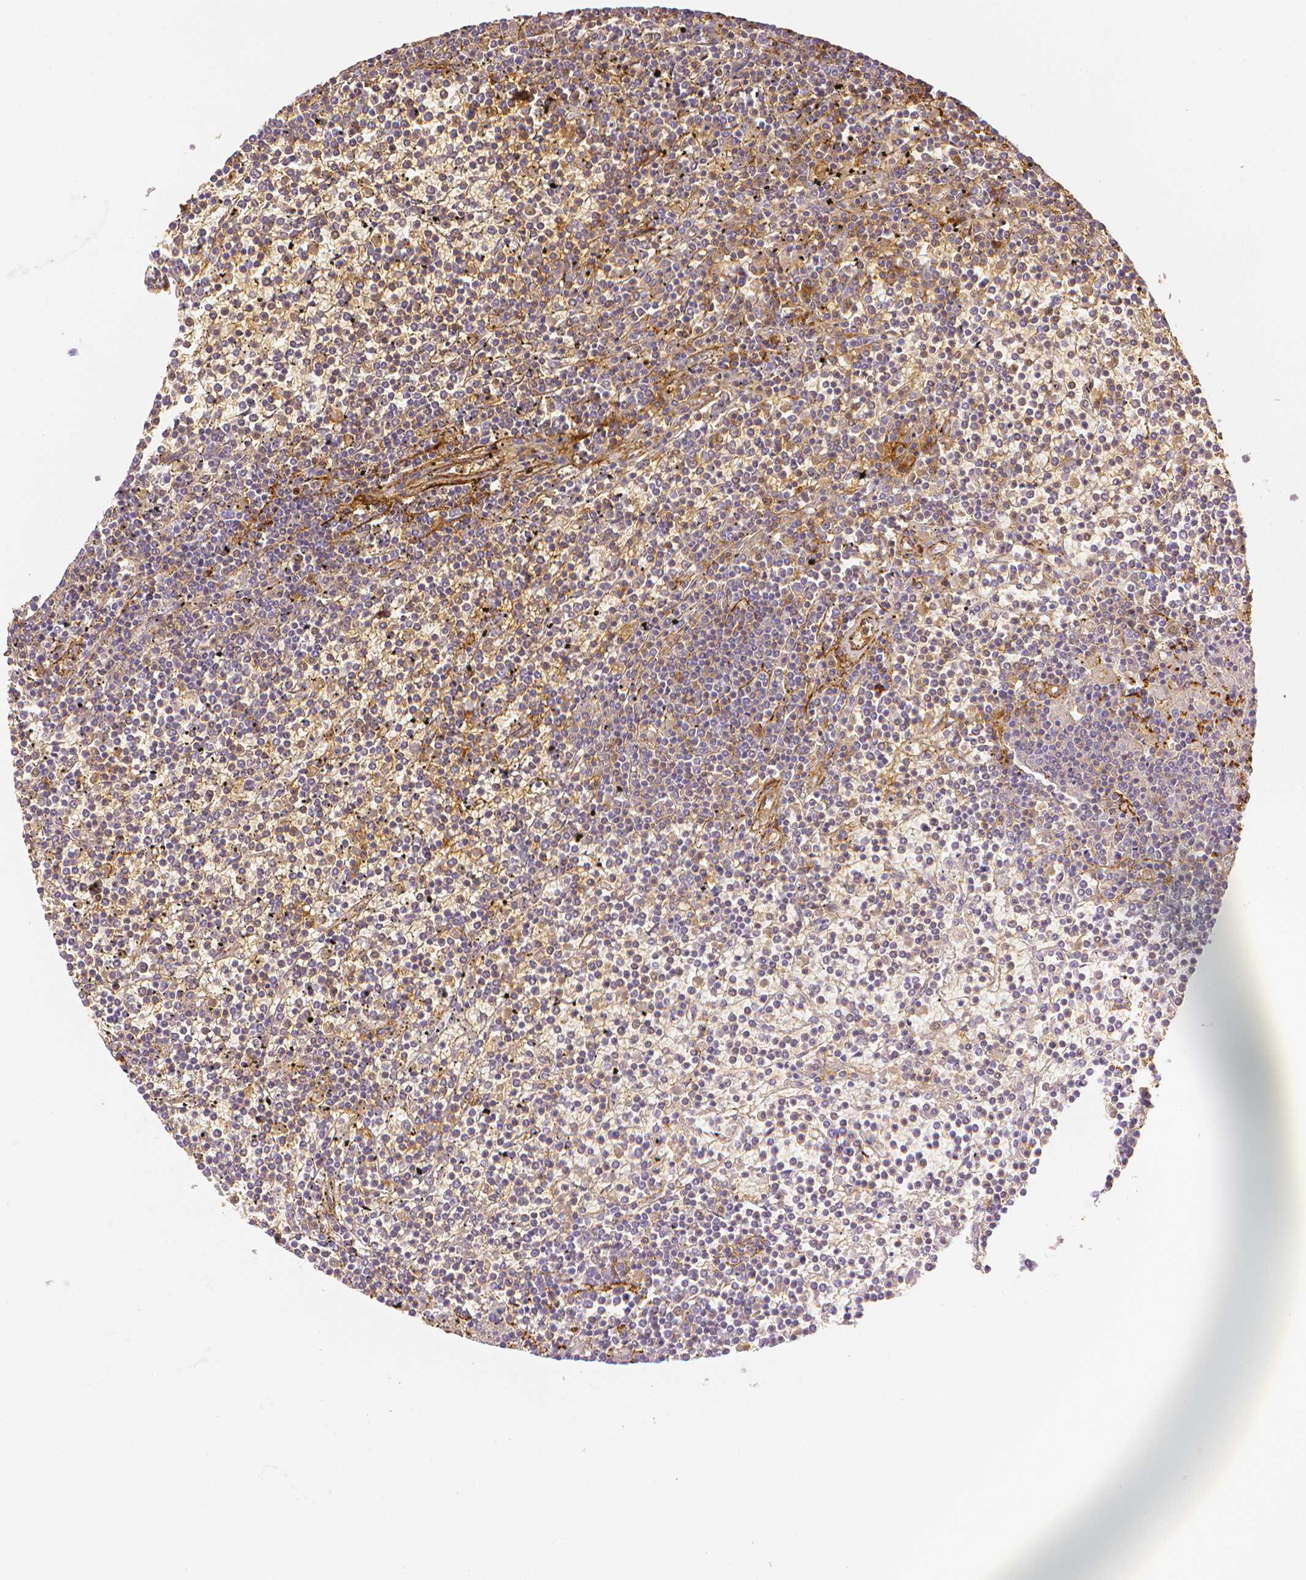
{"staining": {"intensity": "negative", "quantity": "none", "location": "none"}, "tissue": "lymphoma", "cell_type": "Tumor cells", "image_type": "cancer", "snomed": [{"axis": "morphology", "description": "Malignant lymphoma, non-Hodgkin's type, Low grade"}, {"axis": "topography", "description": "Spleen"}], "caption": "Immunohistochemistry of lymphoma exhibits no expression in tumor cells.", "gene": "FBN1", "patient": {"sex": "female", "age": 19}}